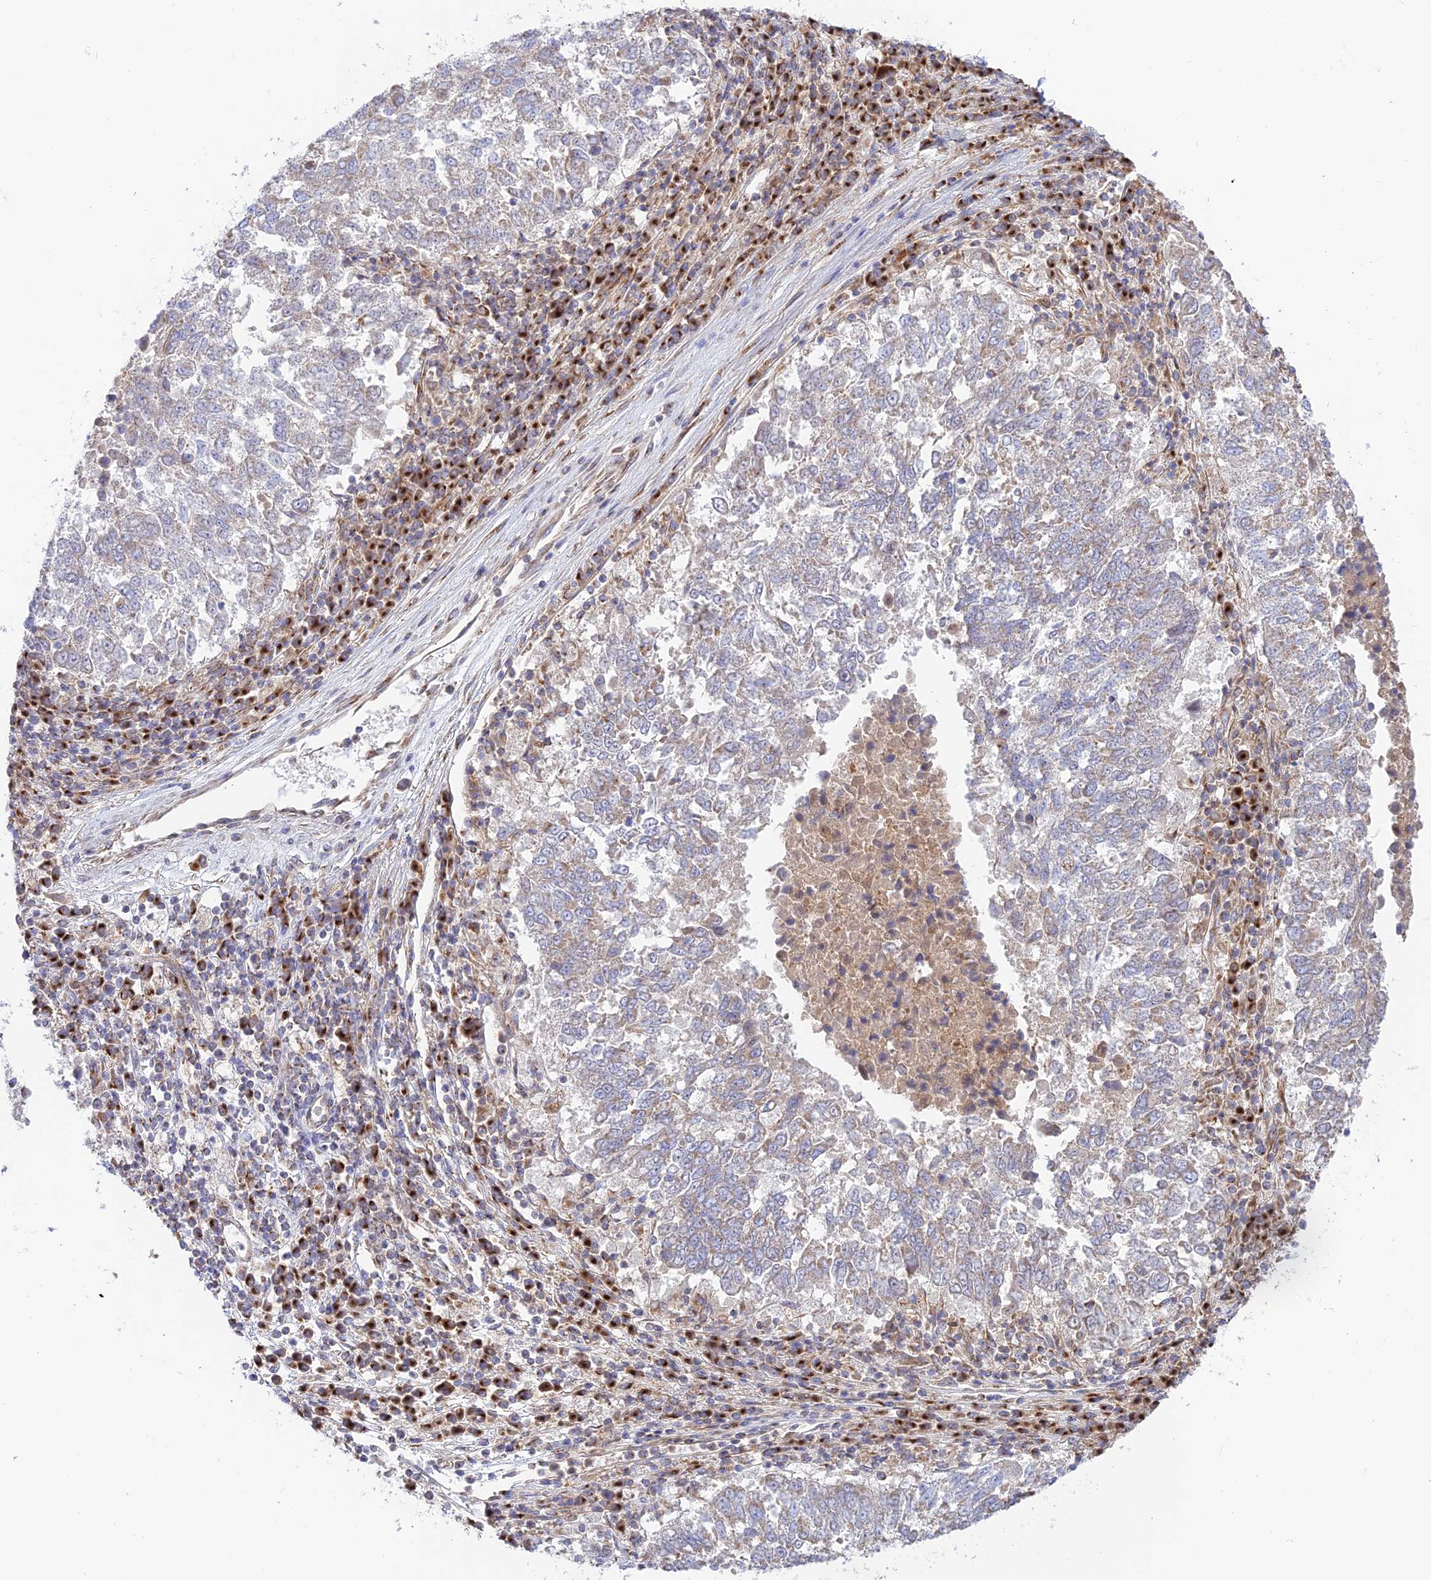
{"staining": {"intensity": "weak", "quantity": "<25%", "location": "cytoplasmic/membranous"}, "tissue": "lung cancer", "cell_type": "Tumor cells", "image_type": "cancer", "snomed": [{"axis": "morphology", "description": "Squamous cell carcinoma, NOS"}, {"axis": "topography", "description": "Lung"}], "caption": "An immunohistochemistry (IHC) photomicrograph of lung cancer is shown. There is no staining in tumor cells of lung cancer. Brightfield microscopy of immunohistochemistry (IHC) stained with DAB (brown) and hematoxylin (blue), captured at high magnification.", "gene": "GOLGA3", "patient": {"sex": "male", "age": 73}}